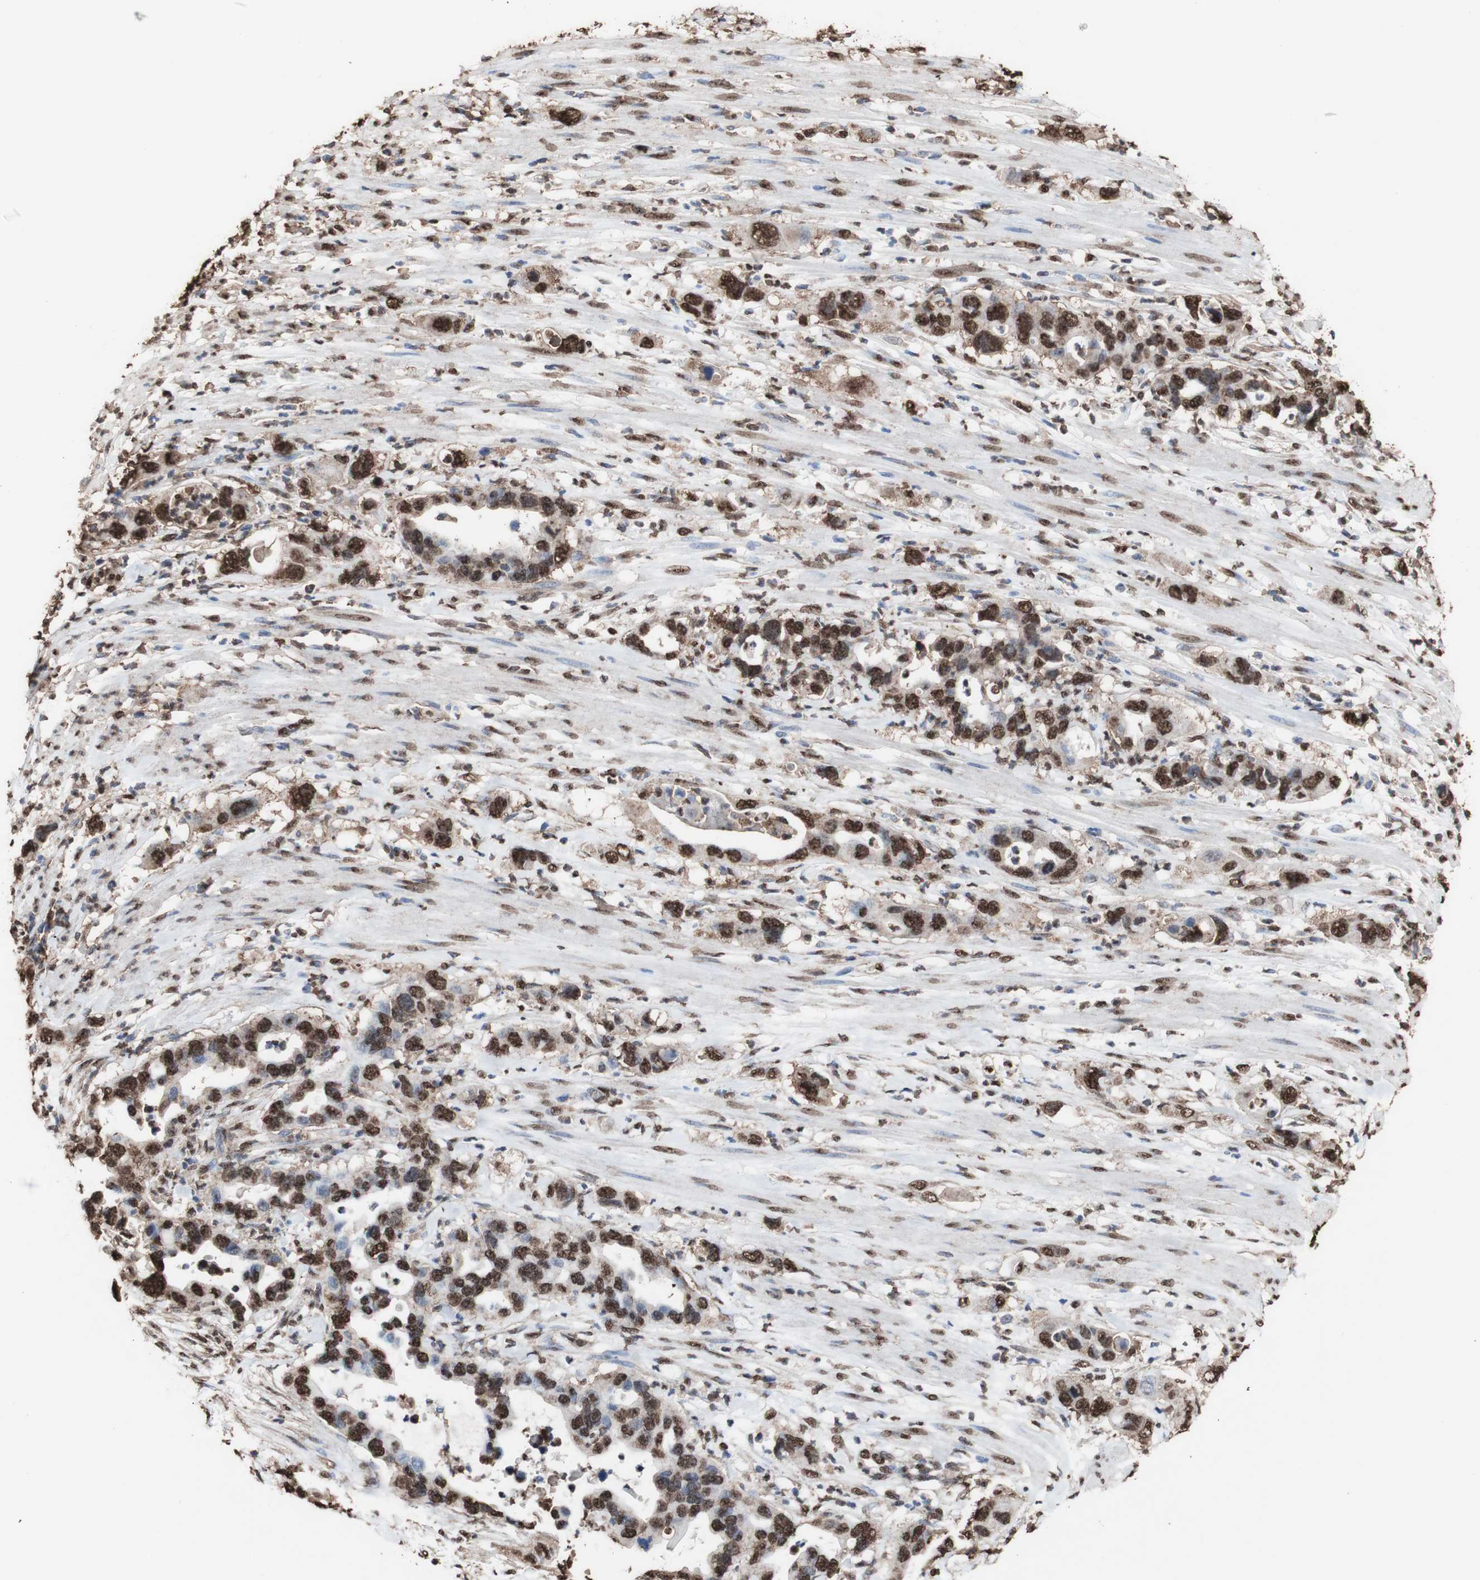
{"staining": {"intensity": "strong", "quantity": ">75%", "location": "cytoplasmic/membranous,nuclear"}, "tissue": "pancreatic cancer", "cell_type": "Tumor cells", "image_type": "cancer", "snomed": [{"axis": "morphology", "description": "Adenocarcinoma, NOS"}, {"axis": "topography", "description": "Pancreas"}], "caption": "Brown immunohistochemical staining in pancreatic cancer (adenocarcinoma) demonstrates strong cytoplasmic/membranous and nuclear positivity in about >75% of tumor cells. Nuclei are stained in blue.", "gene": "PIDD1", "patient": {"sex": "female", "age": 71}}